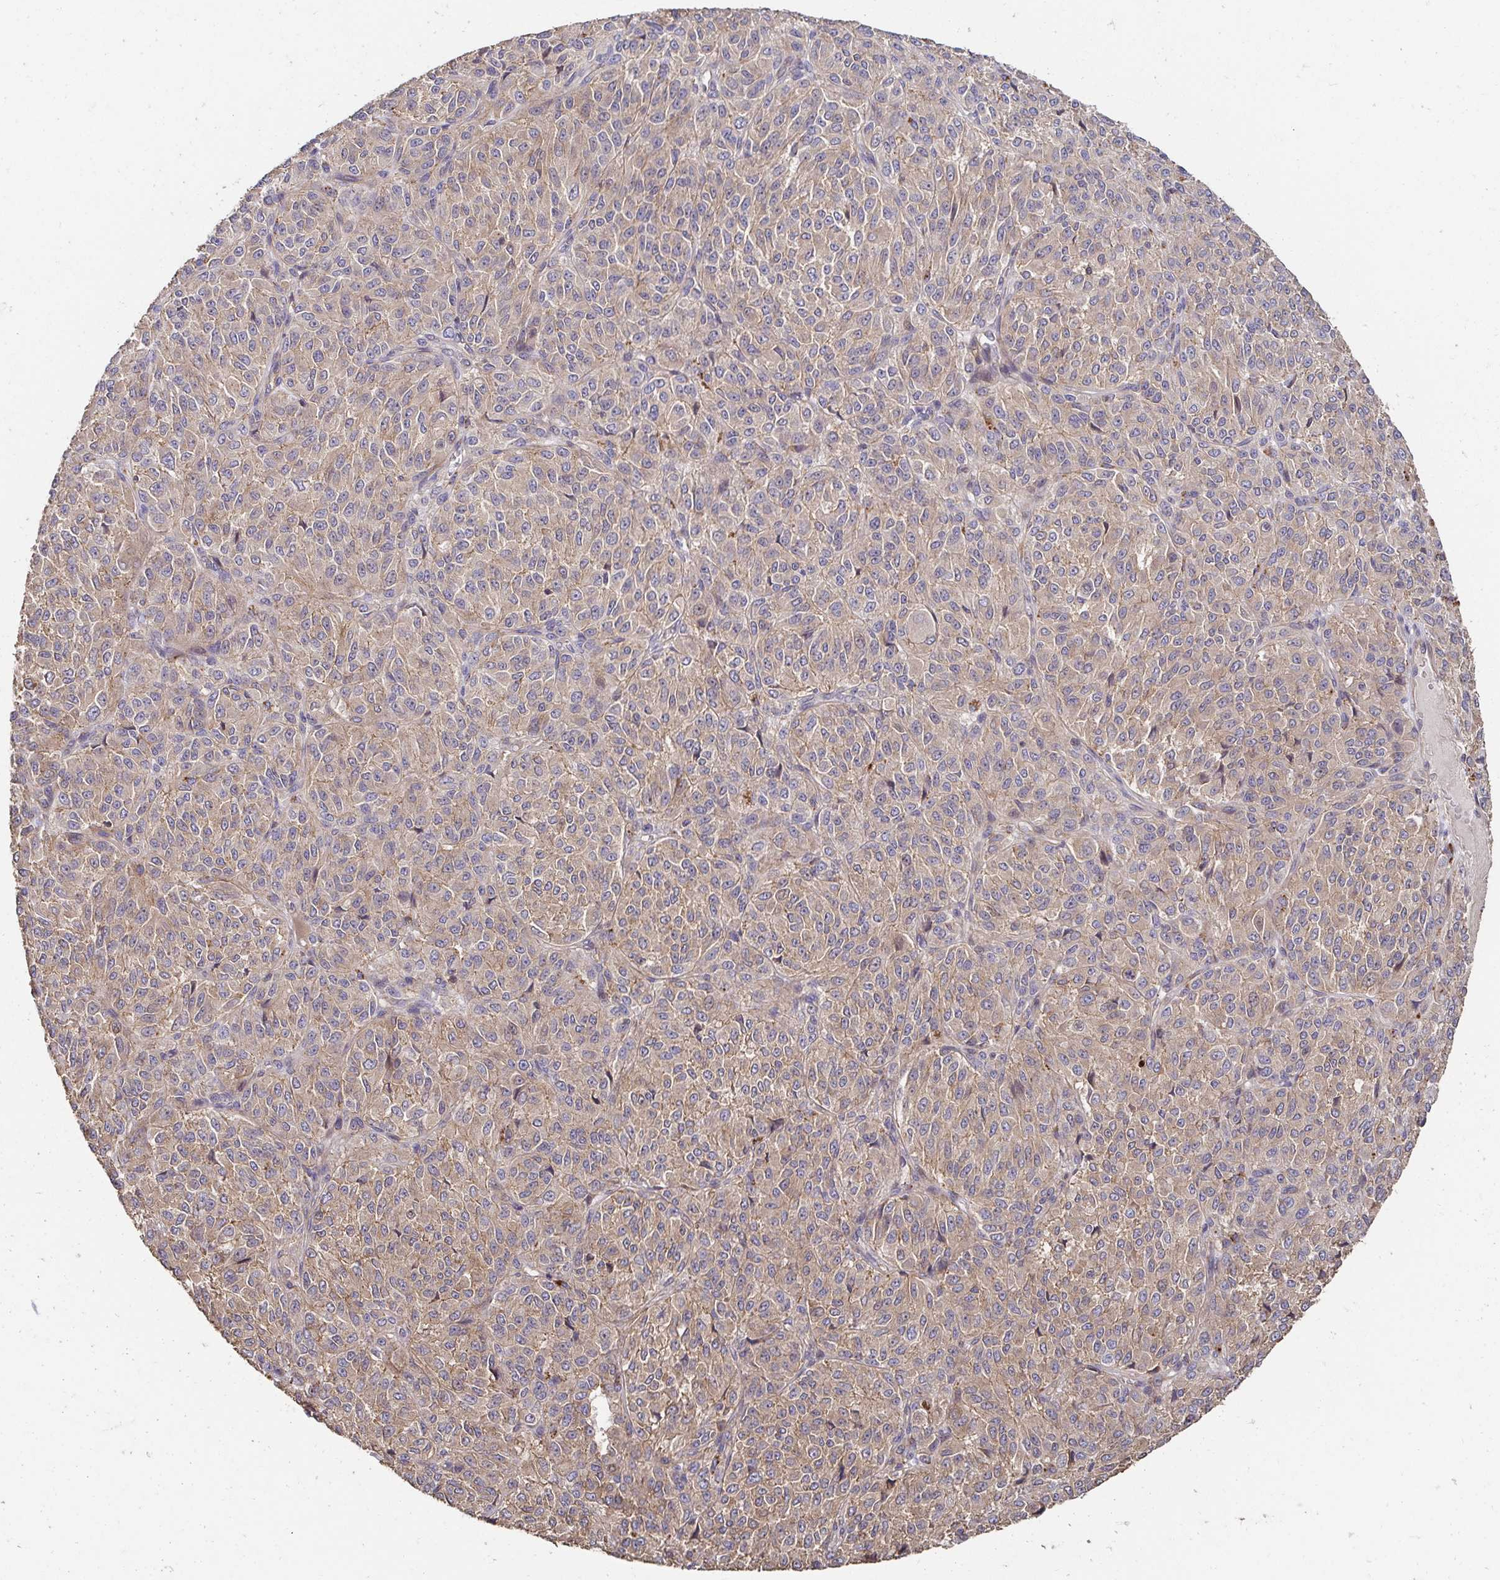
{"staining": {"intensity": "weak", "quantity": "25%-75%", "location": "cytoplasmic/membranous"}, "tissue": "melanoma", "cell_type": "Tumor cells", "image_type": "cancer", "snomed": [{"axis": "morphology", "description": "Malignant melanoma, Metastatic site"}, {"axis": "topography", "description": "Brain"}], "caption": "Immunohistochemistry image of neoplastic tissue: human melanoma stained using immunohistochemistry displays low levels of weak protein expression localized specifically in the cytoplasmic/membranous of tumor cells, appearing as a cytoplasmic/membranous brown color.", "gene": "APBB1", "patient": {"sex": "female", "age": 56}}